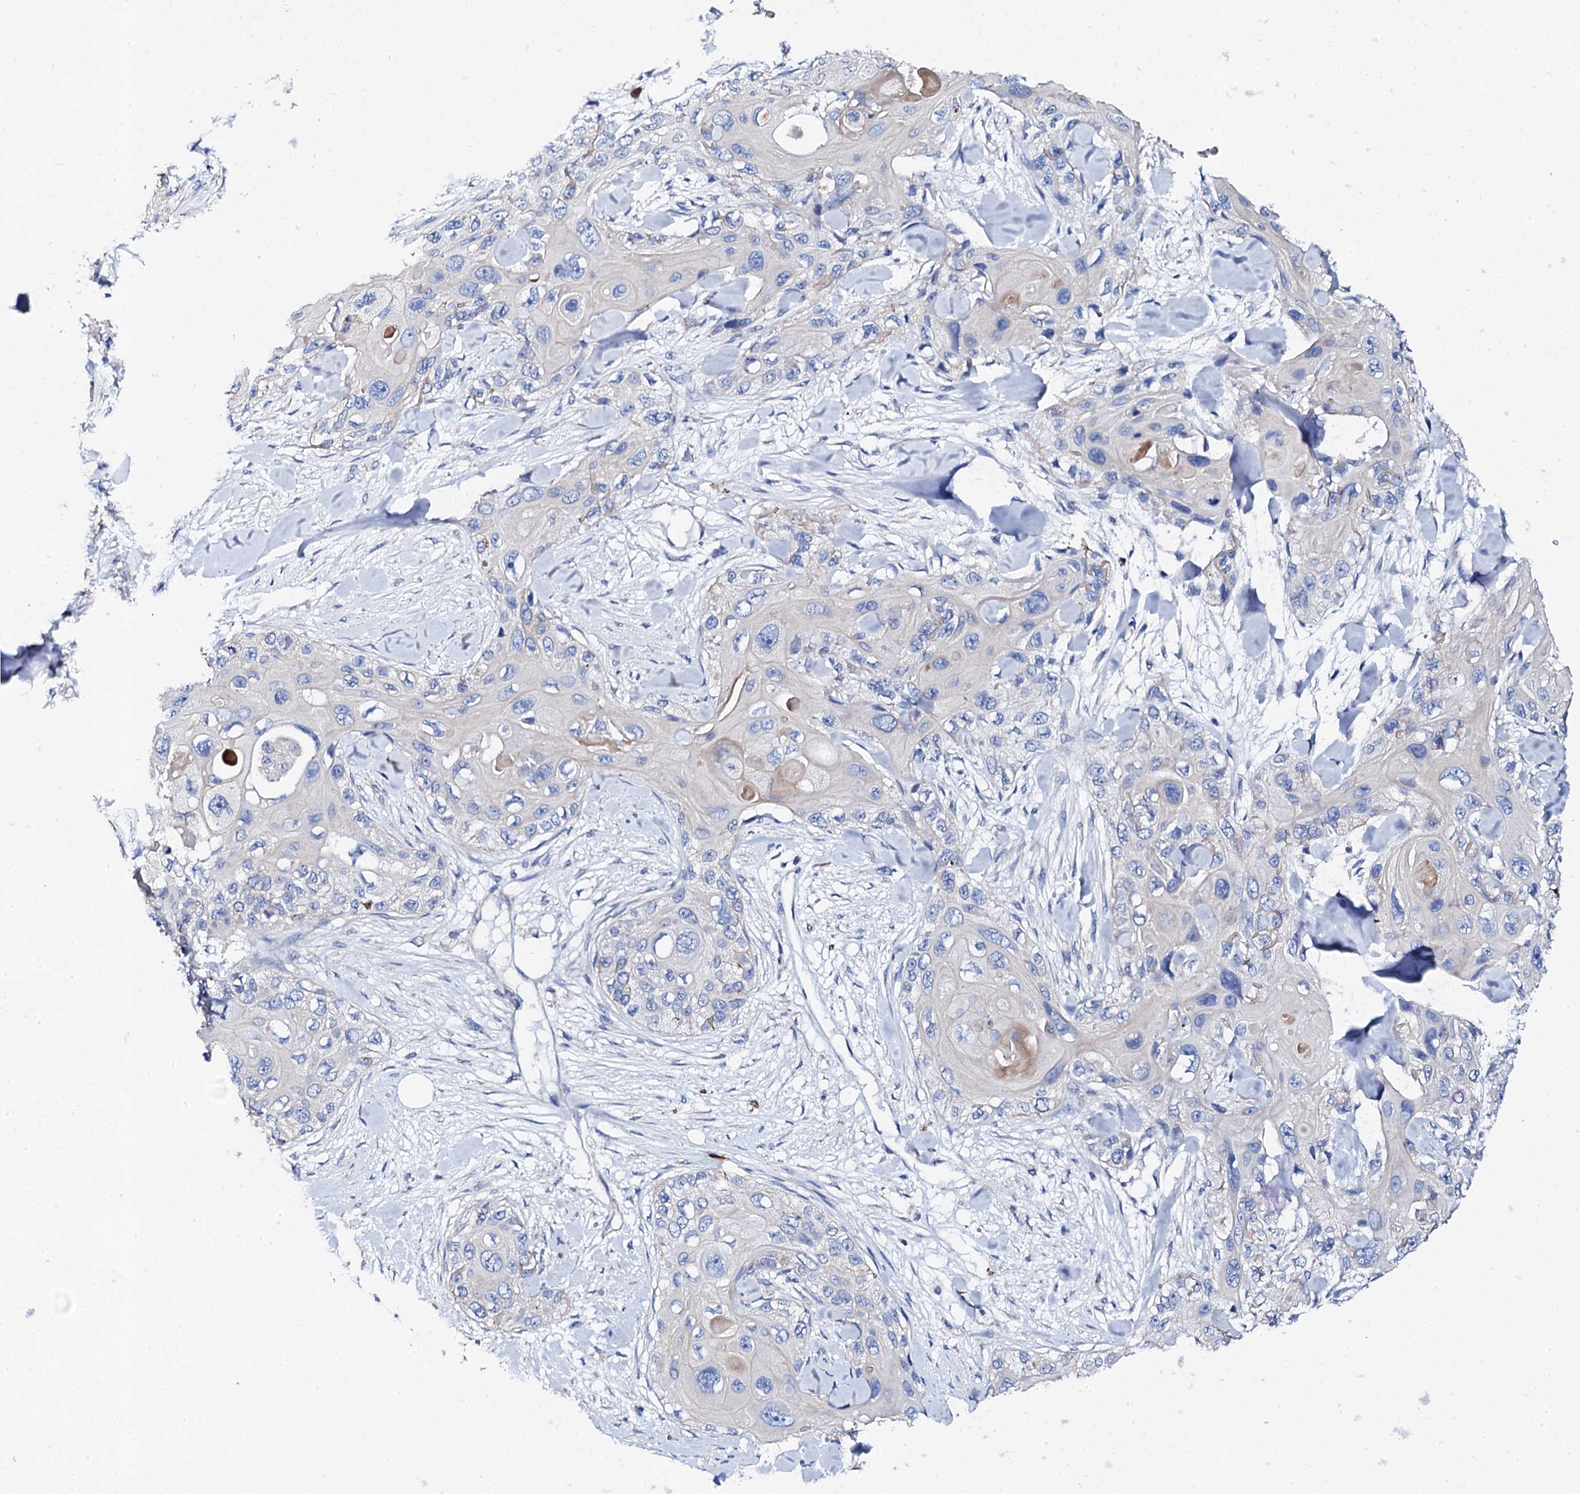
{"staining": {"intensity": "negative", "quantity": "none", "location": "none"}, "tissue": "skin cancer", "cell_type": "Tumor cells", "image_type": "cancer", "snomed": [{"axis": "morphology", "description": "Normal tissue, NOS"}, {"axis": "morphology", "description": "Squamous cell carcinoma, NOS"}, {"axis": "topography", "description": "Skin"}], "caption": "Tumor cells are negative for protein expression in human skin cancer (squamous cell carcinoma).", "gene": "KLHL32", "patient": {"sex": "male", "age": 72}}